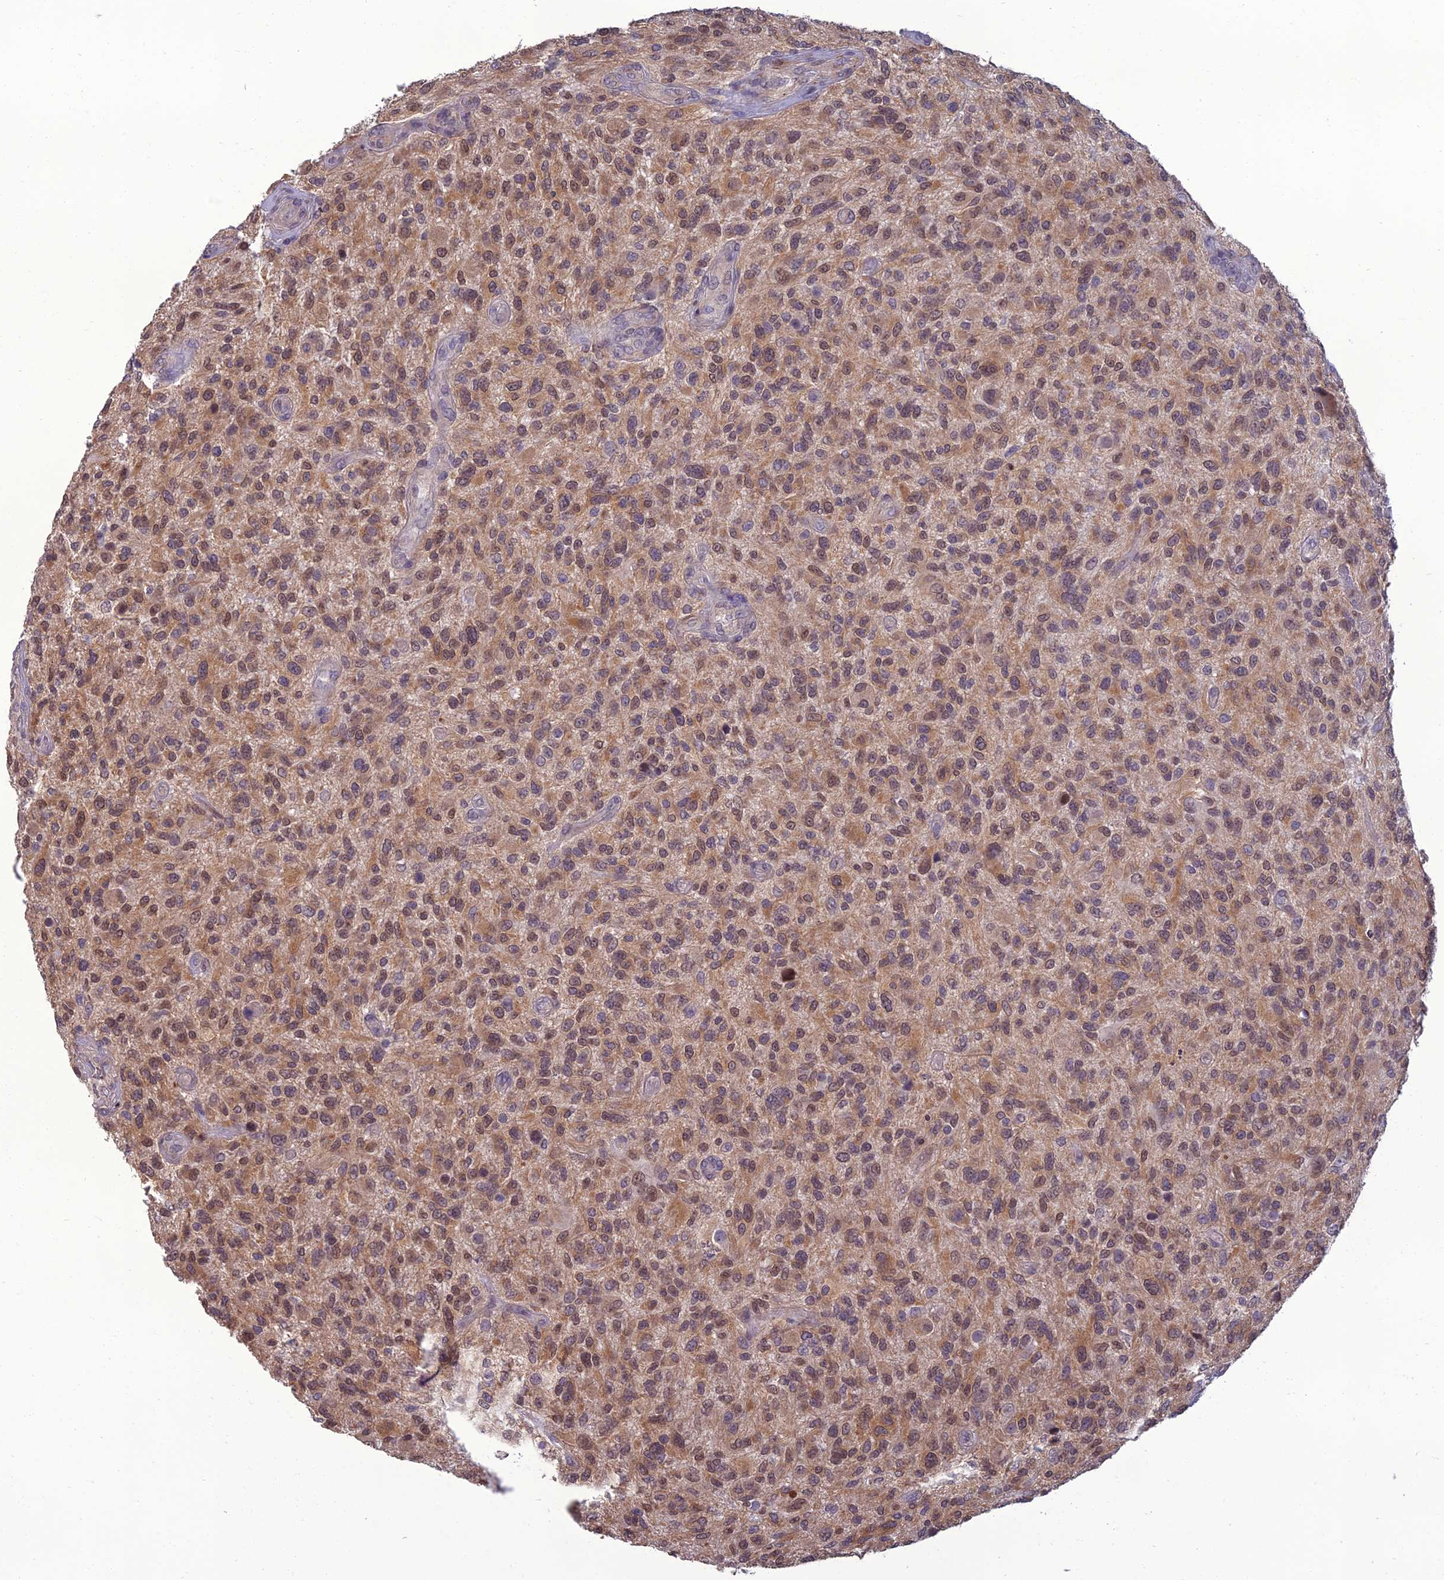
{"staining": {"intensity": "moderate", "quantity": ">75%", "location": "cytoplasmic/membranous,nuclear"}, "tissue": "glioma", "cell_type": "Tumor cells", "image_type": "cancer", "snomed": [{"axis": "morphology", "description": "Glioma, malignant, High grade"}, {"axis": "topography", "description": "Brain"}], "caption": "Immunohistochemical staining of human malignant glioma (high-grade) demonstrates medium levels of moderate cytoplasmic/membranous and nuclear protein expression in about >75% of tumor cells.", "gene": "NR4A3", "patient": {"sex": "male", "age": 47}}